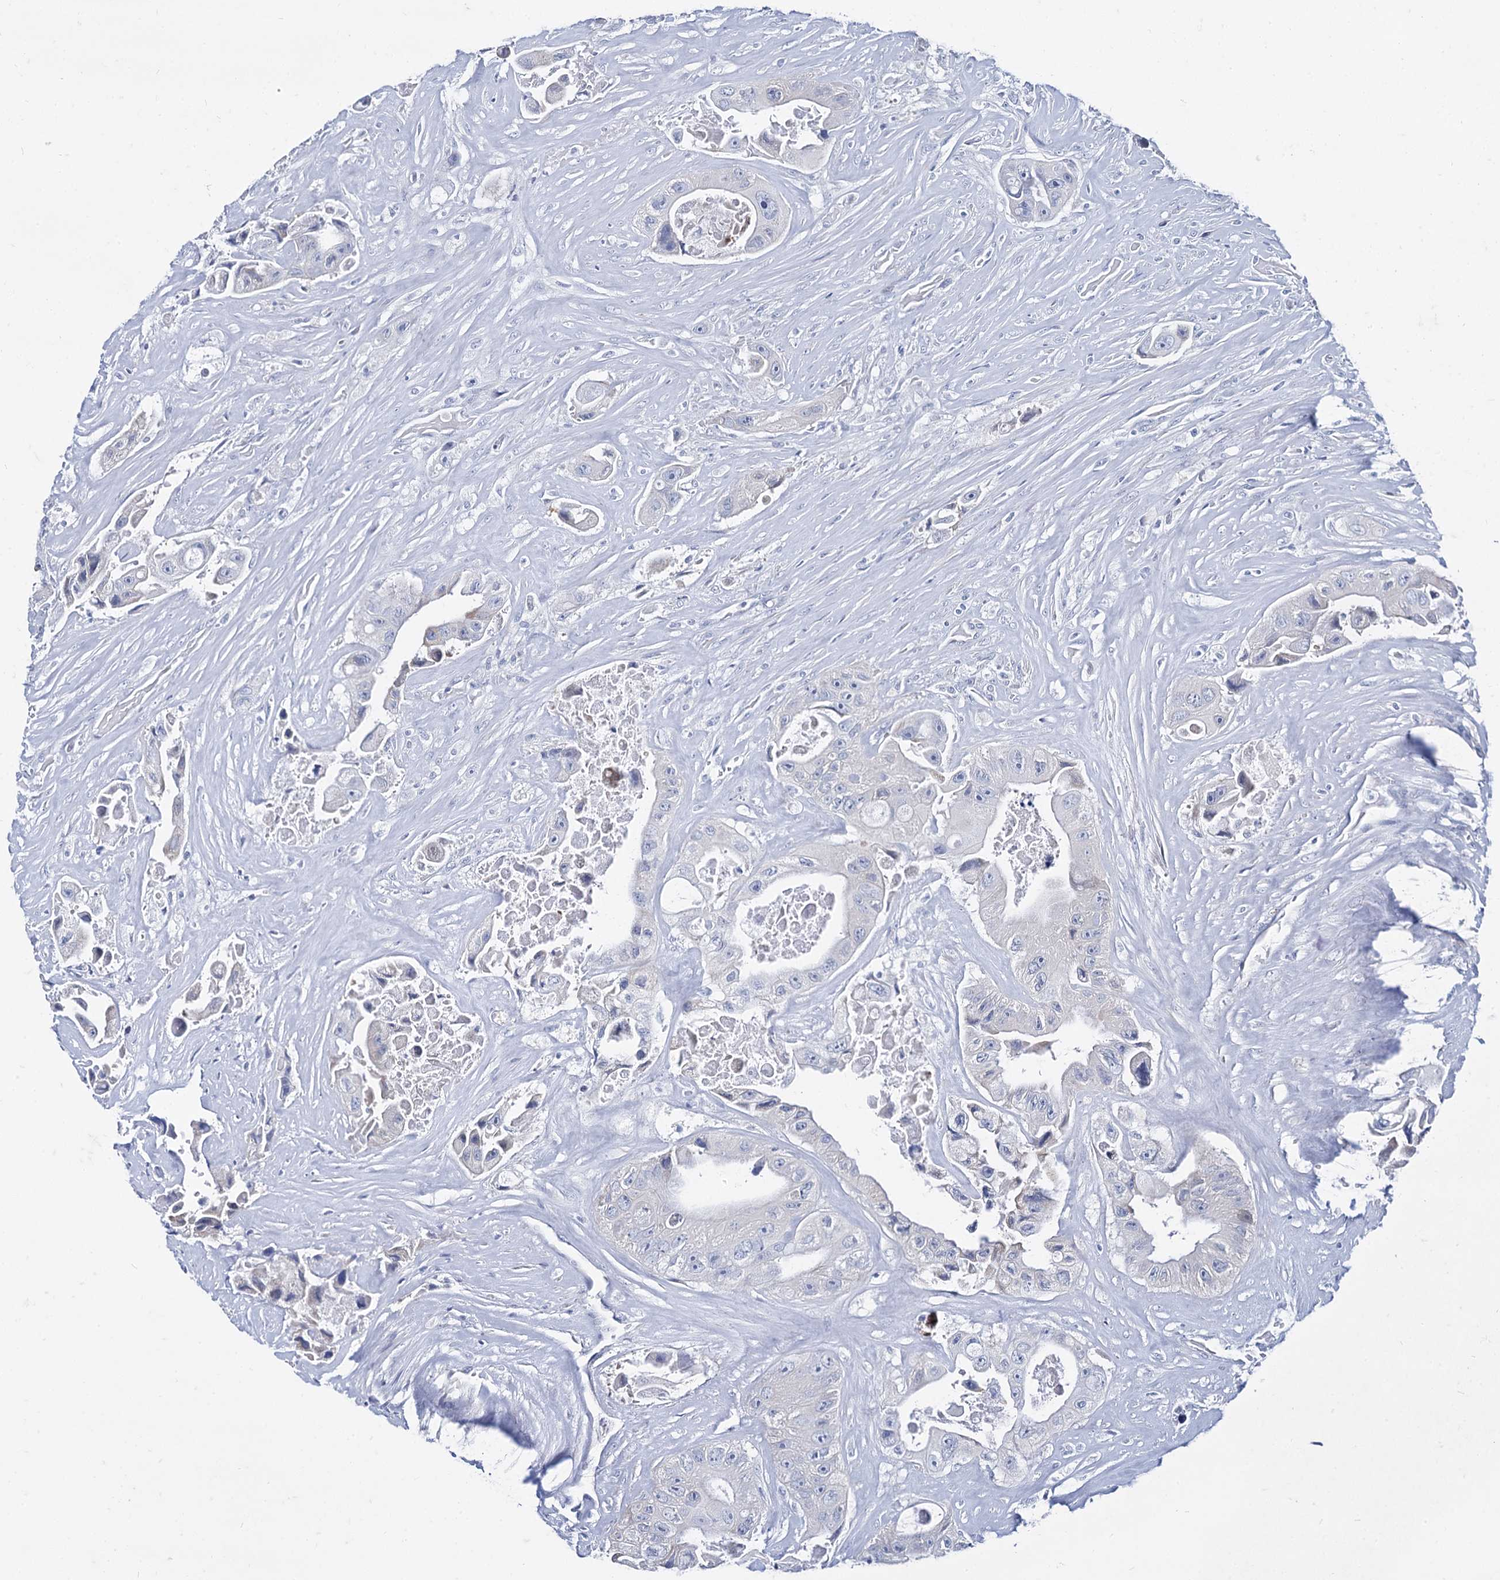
{"staining": {"intensity": "negative", "quantity": "none", "location": "none"}, "tissue": "colorectal cancer", "cell_type": "Tumor cells", "image_type": "cancer", "snomed": [{"axis": "morphology", "description": "Adenocarcinoma, NOS"}, {"axis": "topography", "description": "Colon"}], "caption": "This photomicrograph is of adenocarcinoma (colorectal) stained with immunohistochemistry to label a protein in brown with the nuclei are counter-stained blue. There is no positivity in tumor cells.", "gene": "FOXR2", "patient": {"sex": "female", "age": 46}}